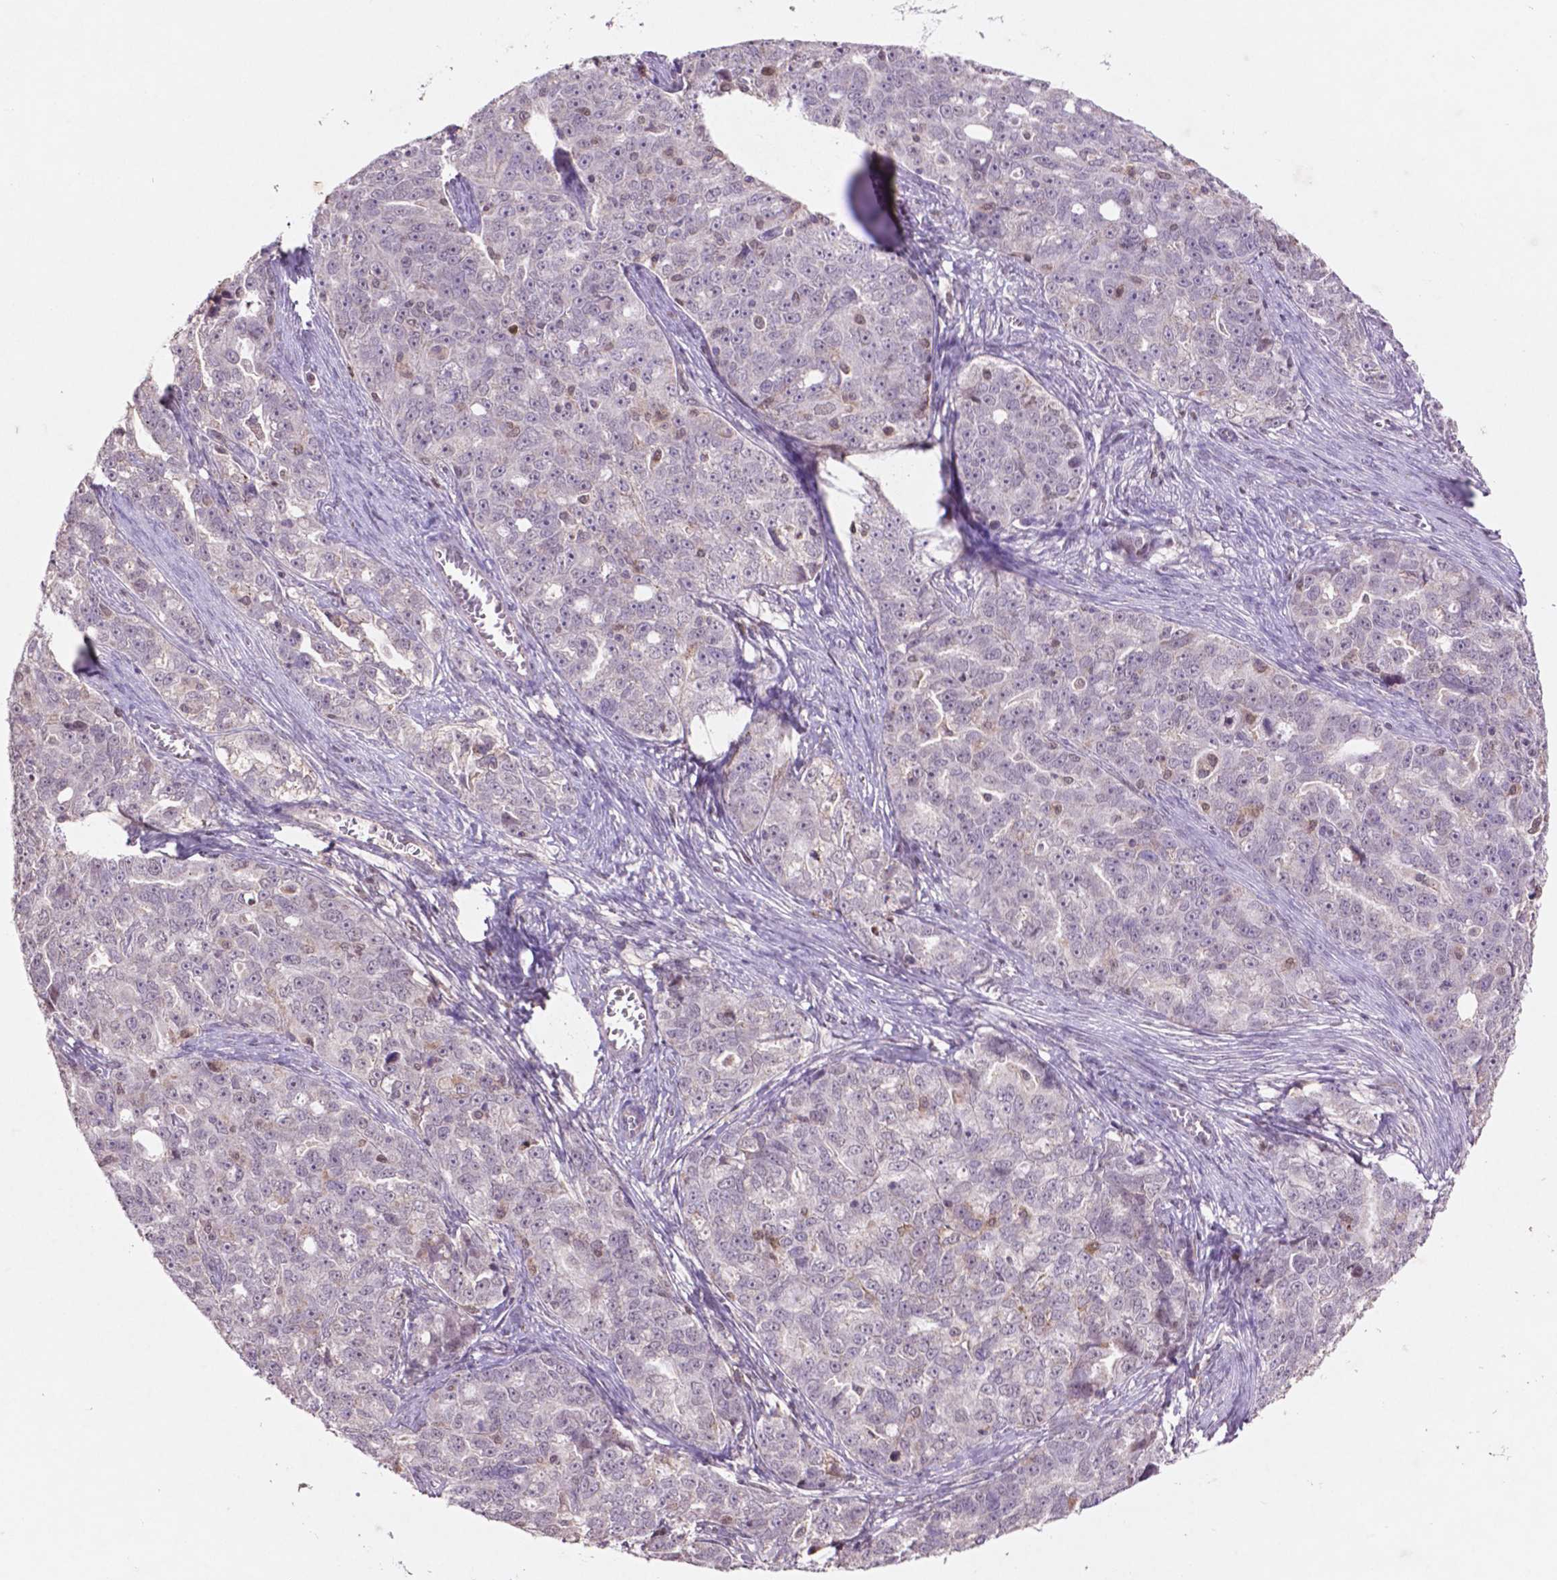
{"staining": {"intensity": "negative", "quantity": "none", "location": "none"}, "tissue": "ovarian cancer", "cell_type": "Tumor cells", "image_type": "cancer", "snomed": [{"axis": "morphology", "description": "Cystadenocarcinoma, serous, NOS"}, {"axis": "topography", "description": "Ovary"}], "caption": "Tumor cells show no significant expression in ovarian cancer (serous cystadenocarcinoma). (DAB (3,3'-diaminobenzidine) IHC visualized using brightfield microscopy, high magnification).", "gene": "GLRX", "patient": {"sex": "female", "age": 51}}